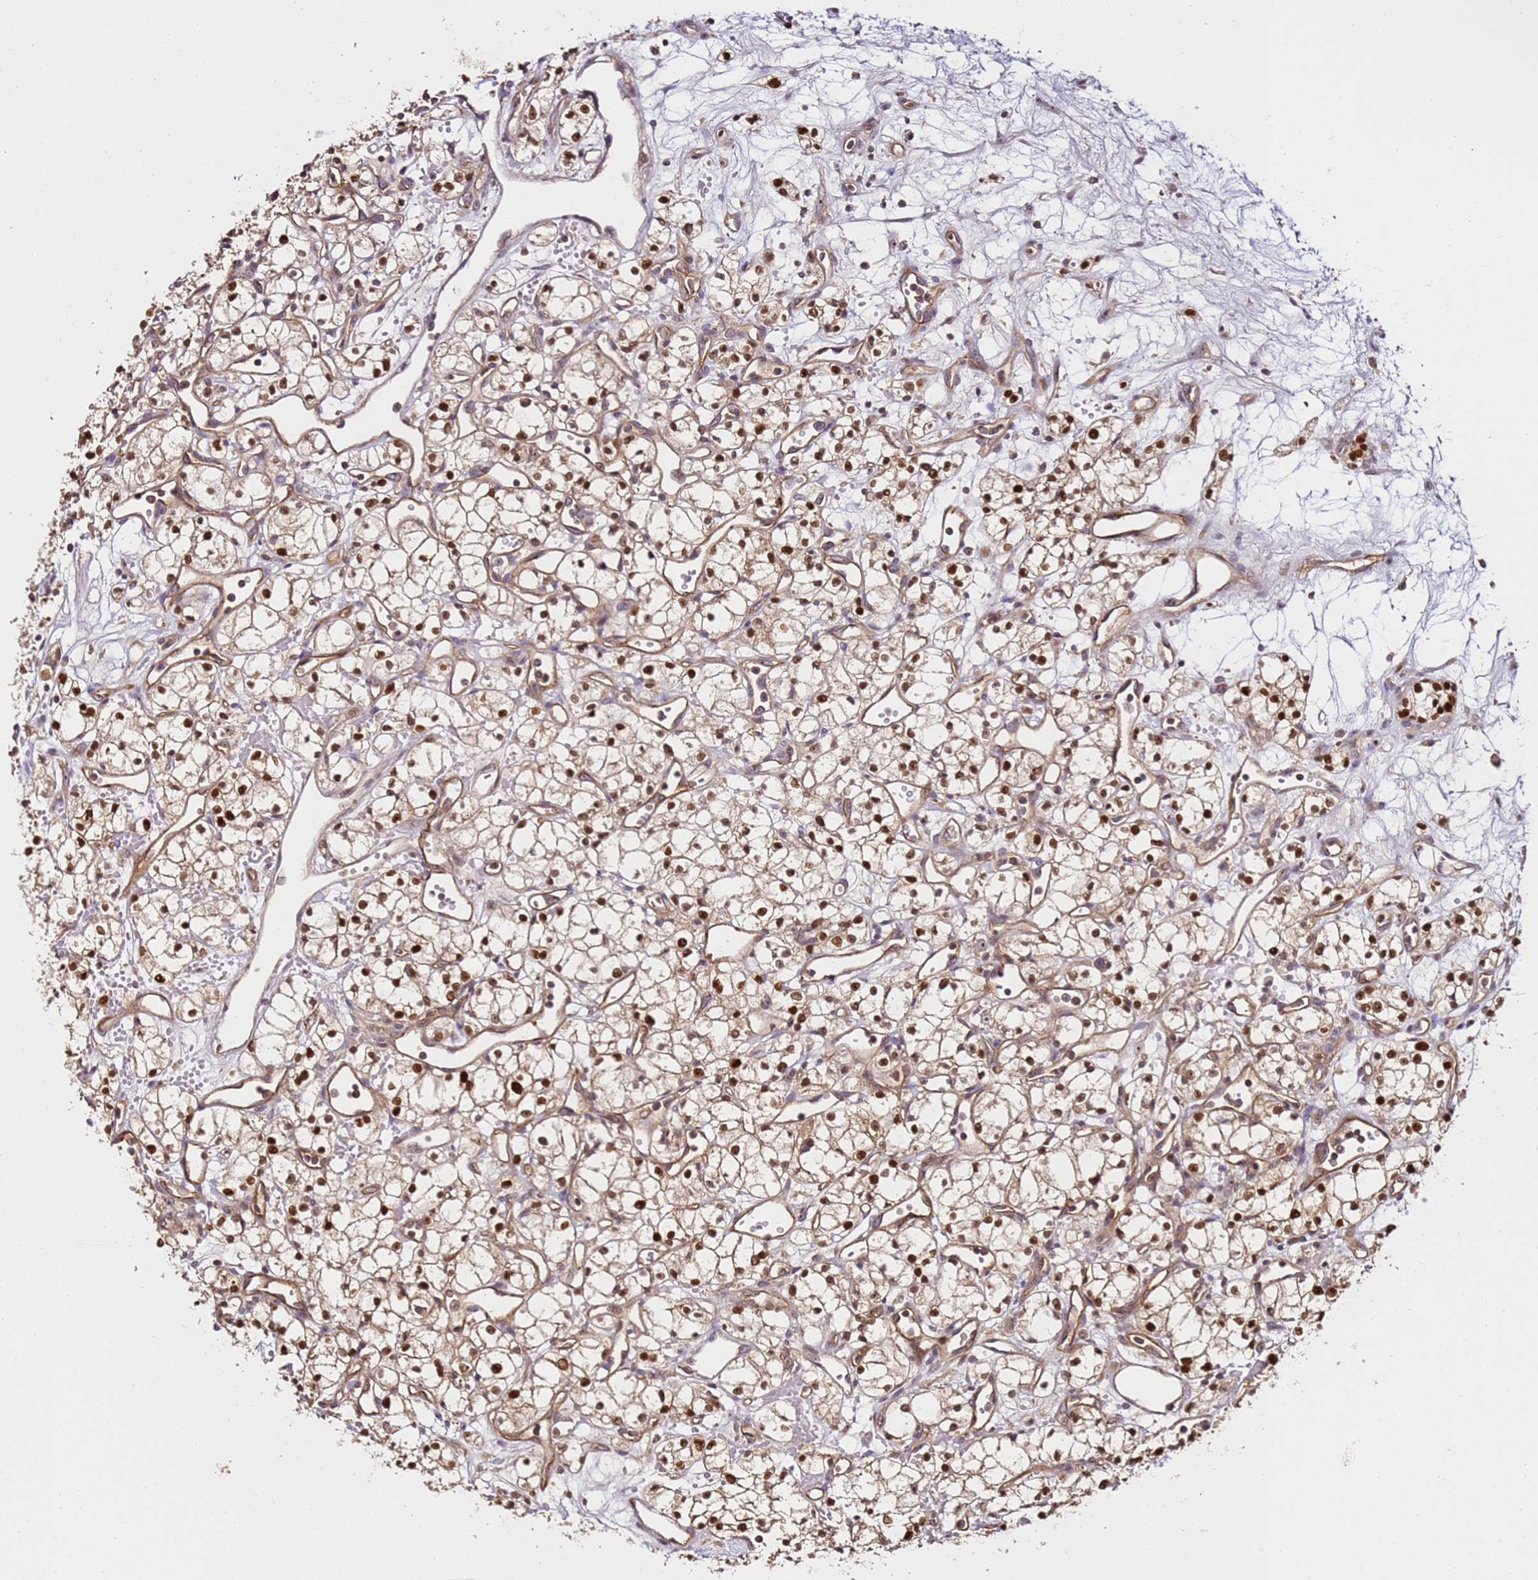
{"staining": {"intensity": "moderate", "quantity": ">75%", "location": "cytoplasmic/membranous,nuclear"}, "tissue": "renal cancer", "cell_type": "Tumor cells", "image_type": "cancer", "snomed": [{"axis": "morphology", "description": "Adenocarcinoma, NOS"}, {"axis": "topography", "description": "Kidney"}], "caption": "Protein staining shows moderate cytoplasmic/membranous and nuclear expression in about >75% of tumor cells in adenocarcinoma (renal). The staining was performed using DAB to visualize the protein expression in brown, while the nuclei were stained in blue with hematoxylin (Magnification: 20x).", "gene": "DDX27", "patient": {"sex": "male", "age": 59}}